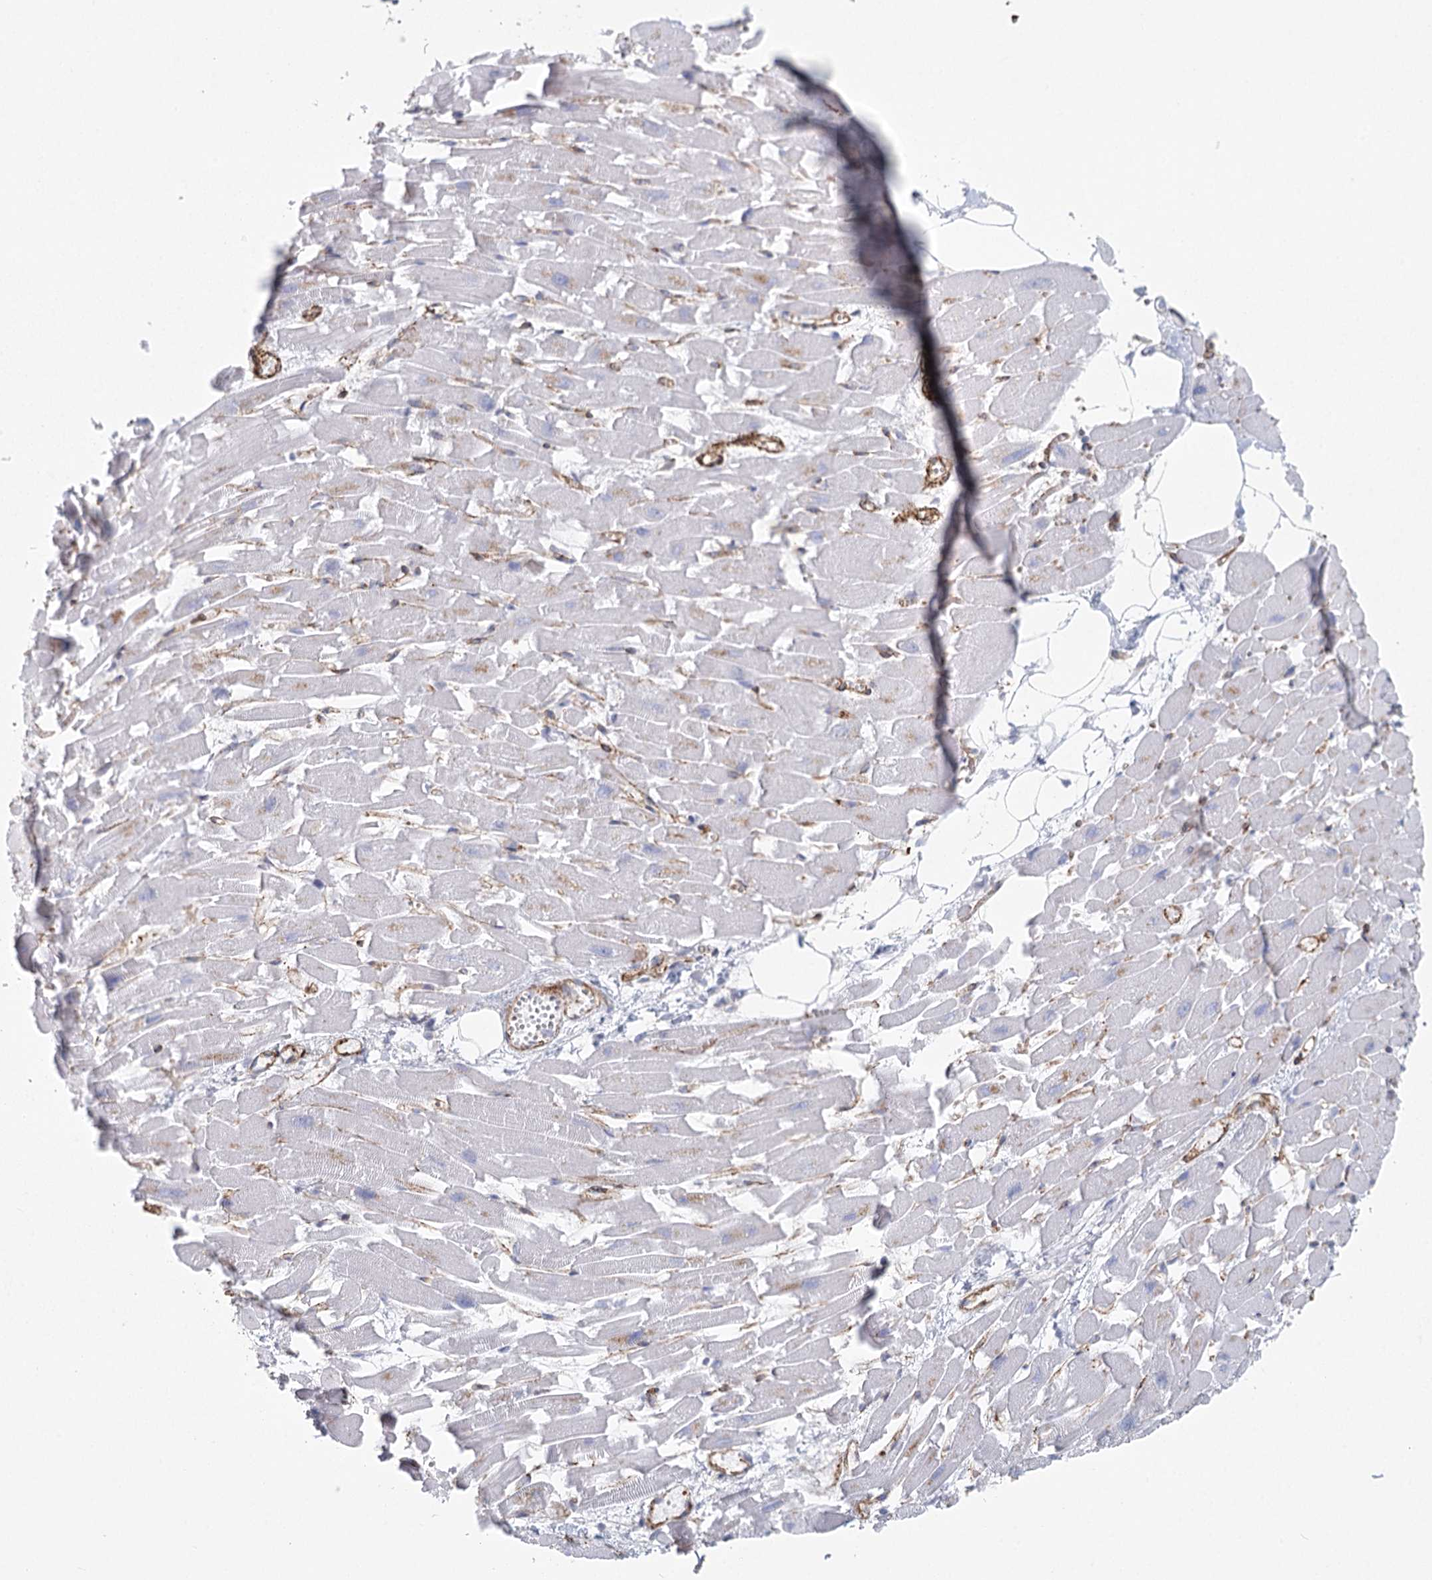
{"staining": {"intensity": "negative", "quantity": "none", "location": "none"}, "tissue": "heart muscle", "cell_type": "Cardiomyocytes", "image_type": "normal", "snomed": [{"axis": "morphology", "description": "Normal tissue, NOS"}, {"axis": "topography", "description": "Heart"}], "caption": "This is an immunohistochemistry photomicrograph of normal human heart muscle. There is no staining in cardiomyocytes.", "gene": "IFT46", "patient": {"sex": "female", "age": 64}}